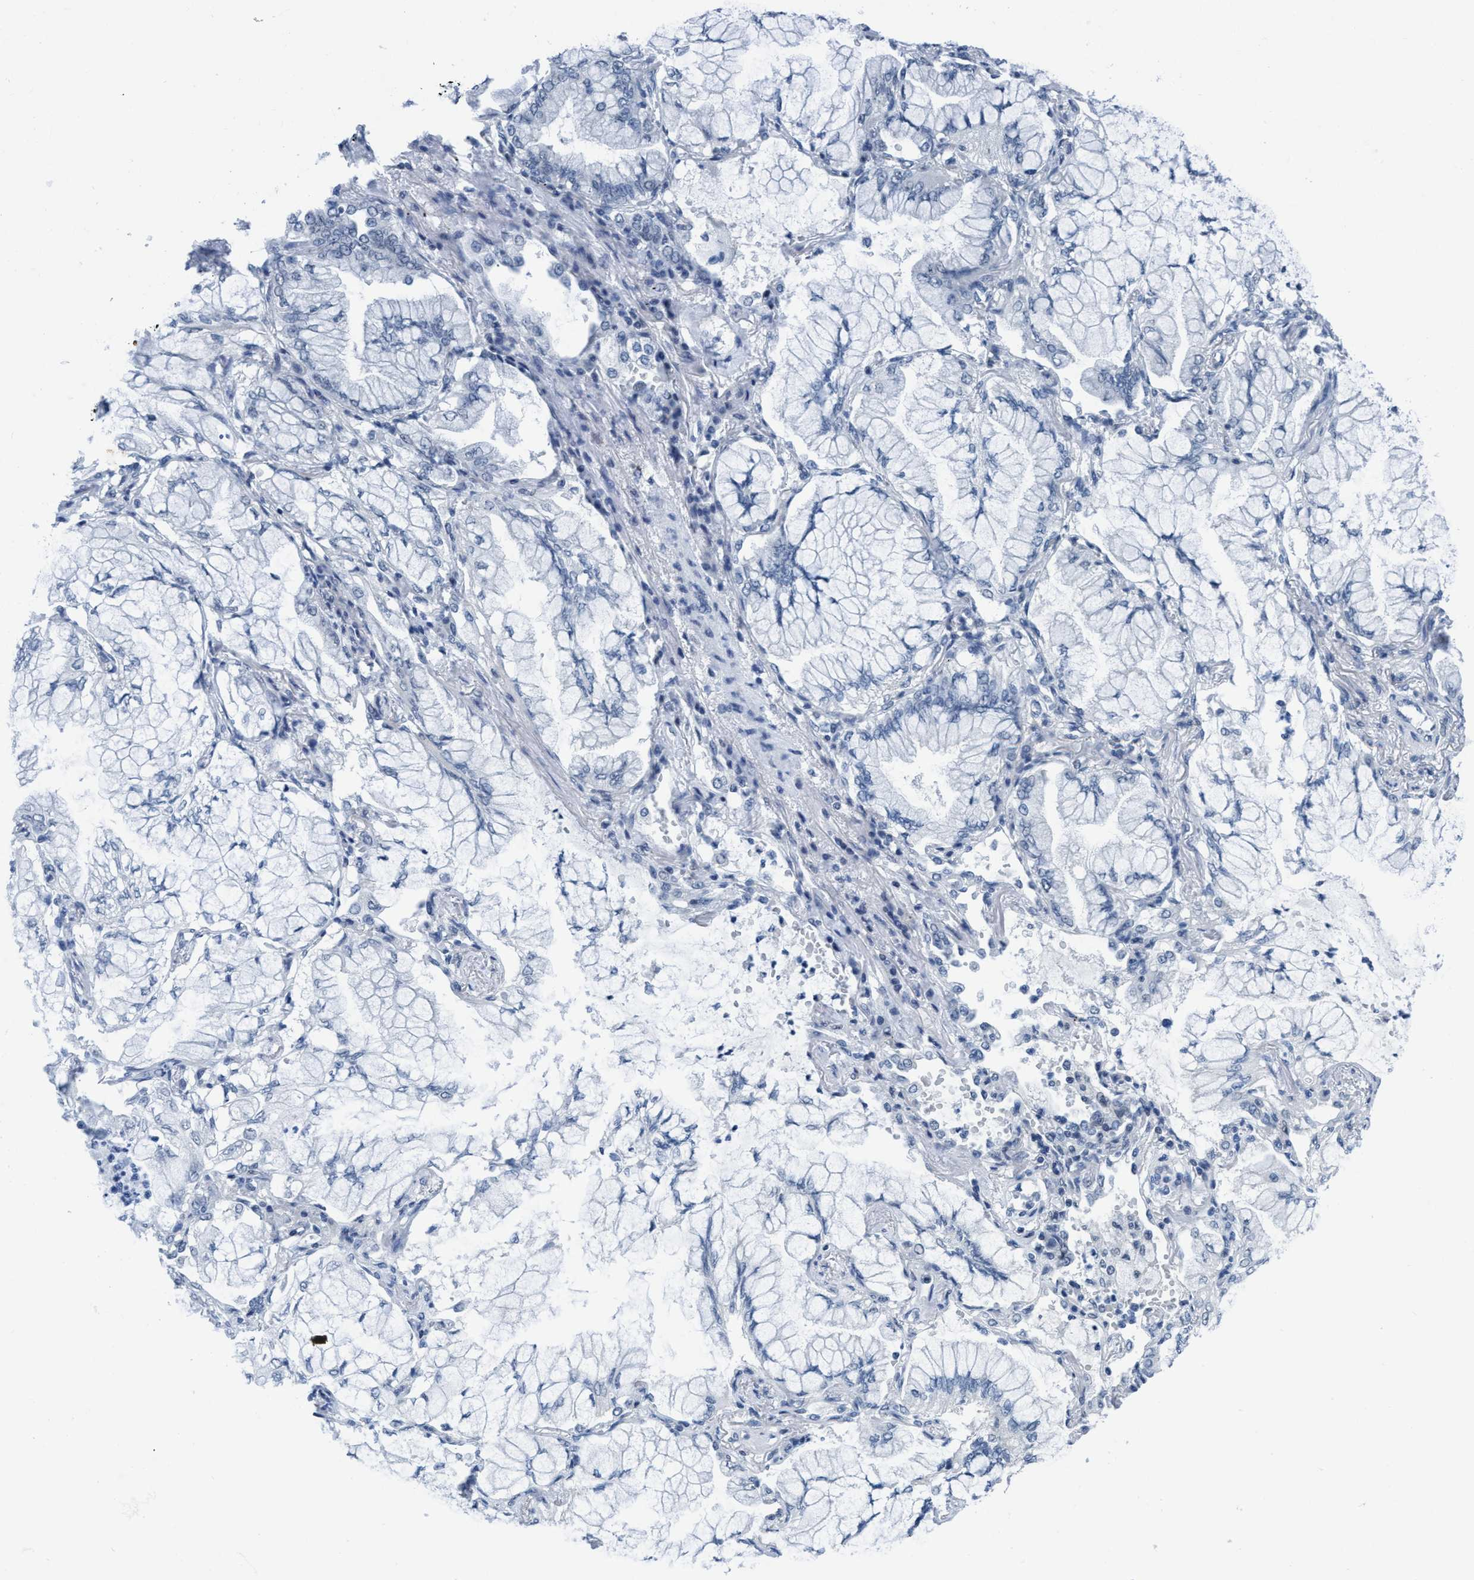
{"staining": {"intensity": "negative", "quantity": "none", "location": "none"}, "tissue": "lung cancer", "cell_type": "Tumor cells", "image_type": "cancer", "snomed": [{"axis": "morphology", "description": "Adenocarcinoma, NOS"}, {"axis": "topography", "description": "Lung"}], "caption": "A high-resolution micrograph shows IHC staining of lung adenocarcinoma, which reveals no significant expression in tumor cells.", "gene": "DNAI1", "patient": {"sex": "female", "age": 70}}